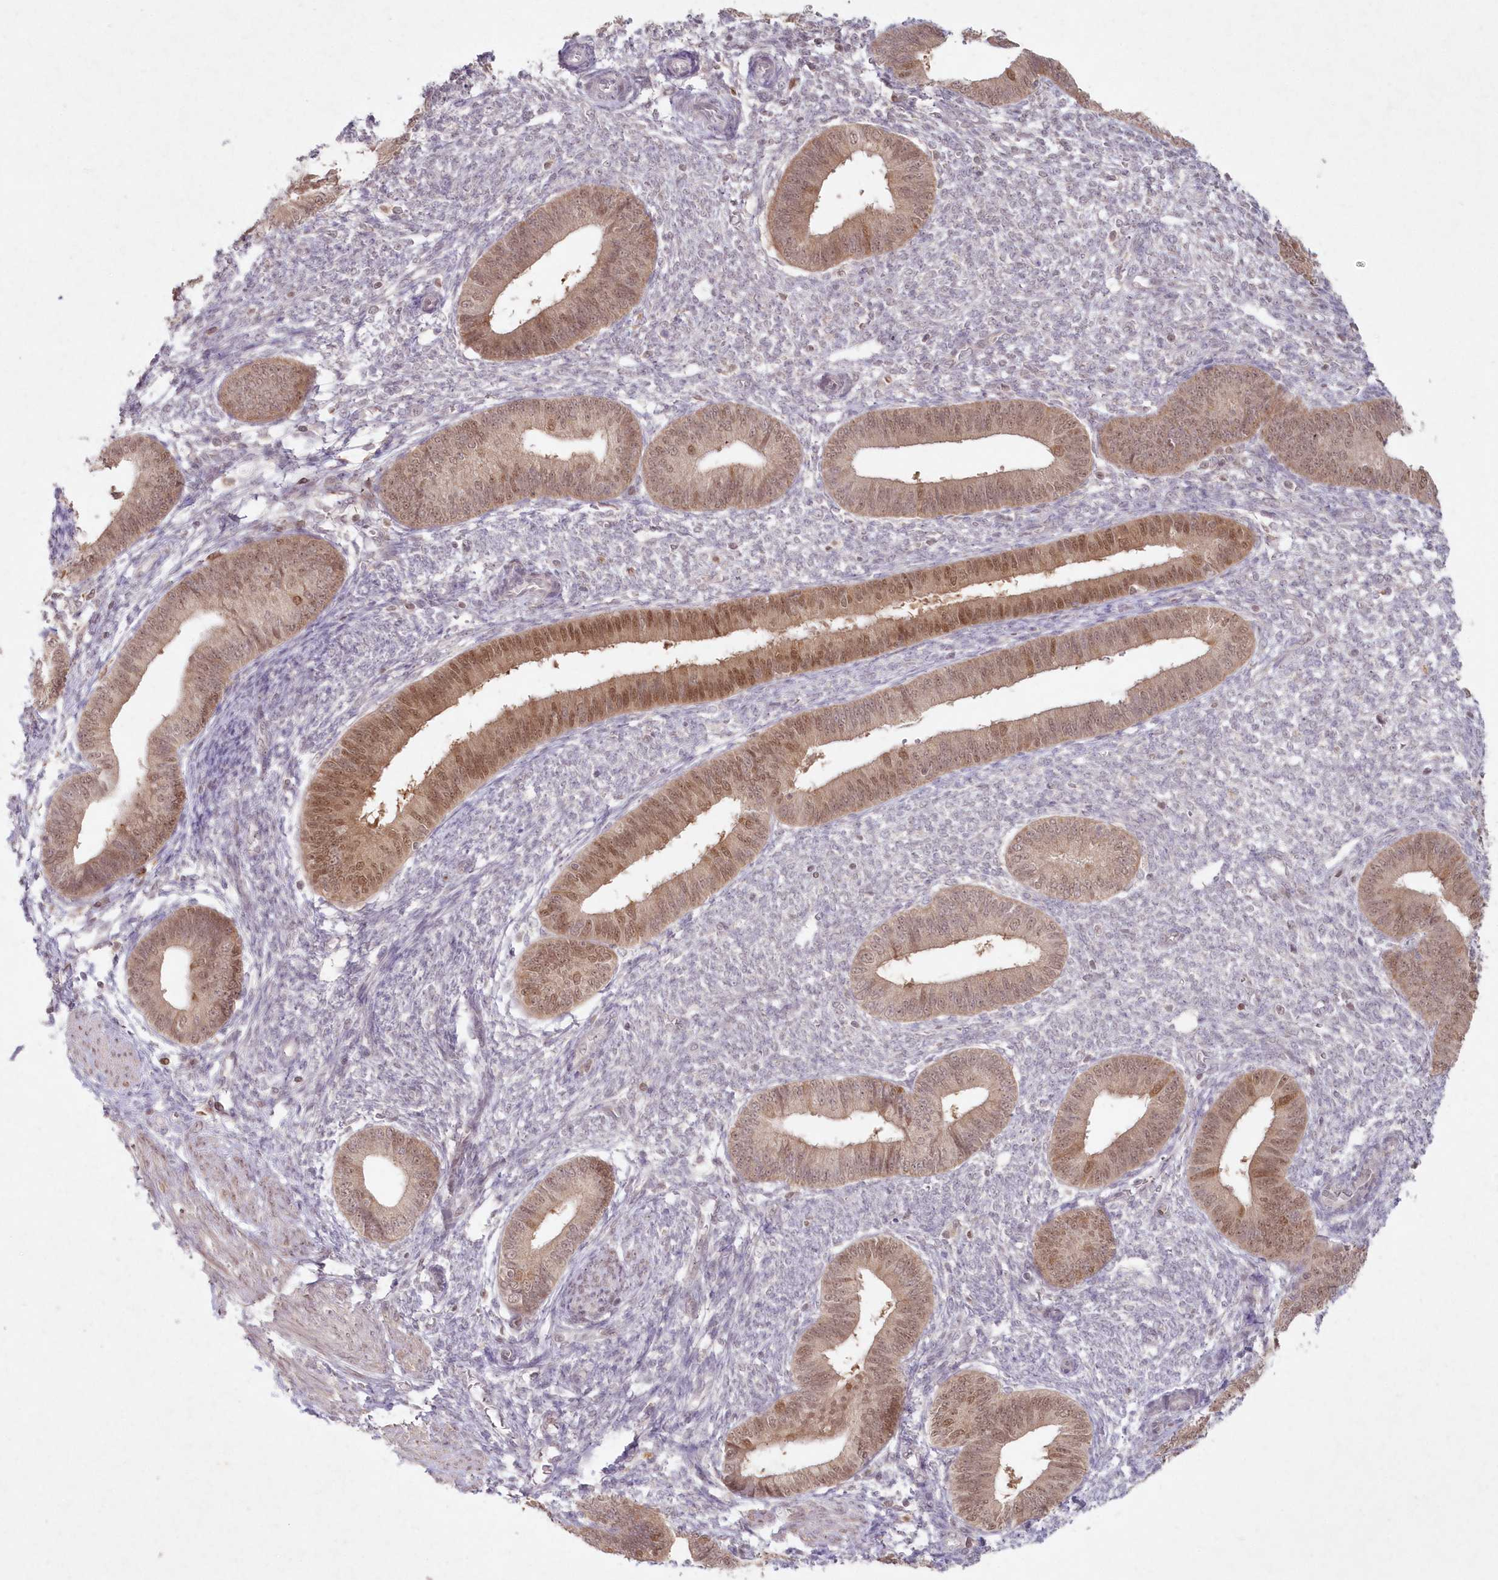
{"staining": {"intensity": "negative", "quantity": "none", "location": "none"}, "tissue": "endometrium", "cell_type": "Cells in endometrial stroma", "image_type": "normal", "snomed": [{"axis": "morphology", "description": "Normal tissue, NOS"}, {"axis": "topography", "description": "Endometrium"}], "caption": "Cells in endometrial stroma show no significant expression in normal endometrium. Brightfield microscopy of IHC stained with DAB (3,3'-diaminobenzidine) (brown) and hematoxylin (blue), captured at high magnification.", "gene": "ASCC1", "patient": {"sex": "female", "age": 46}}